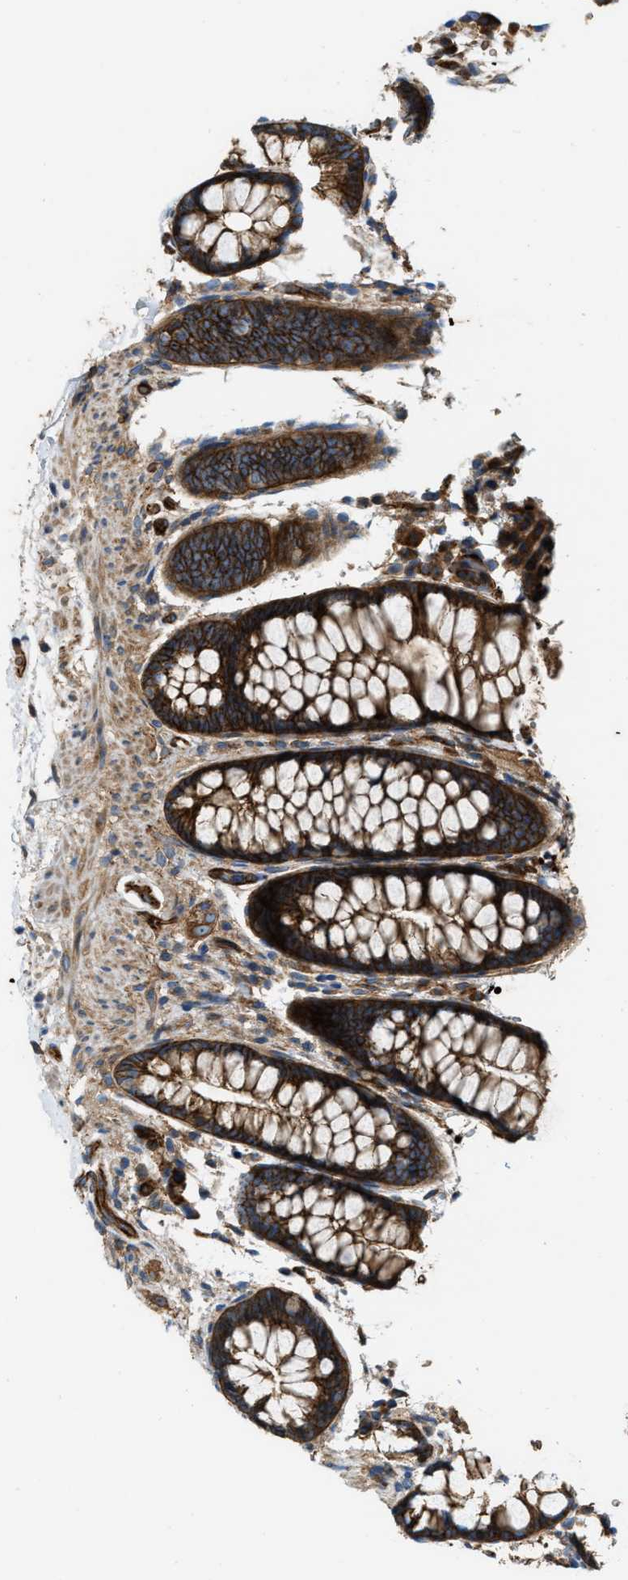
{"staining": {"intensity": "strong", "quantity": ">75%", "location": "cytoplasmic/membranous"}, "tissue": "colon", "cell_type": "Endothelial cells", "image_type": "normal", "snomed": [{"axis": "morphology", "description": "Normal tissue, NOS"}, {"axis": "topography", "description": "Colon"}], "caption": "Protein analysis of benign colon shows strong cytoplasmic/membranous expression in approximately >75% of endothelial cells. The staining was performed using DAB to visualize the protein expression in brown, while the nuclei were stained in blue with hematoxylin (Magnification: 20x).", "gene": "ERC1", "patient": {"sex": "female", "age": 56}}